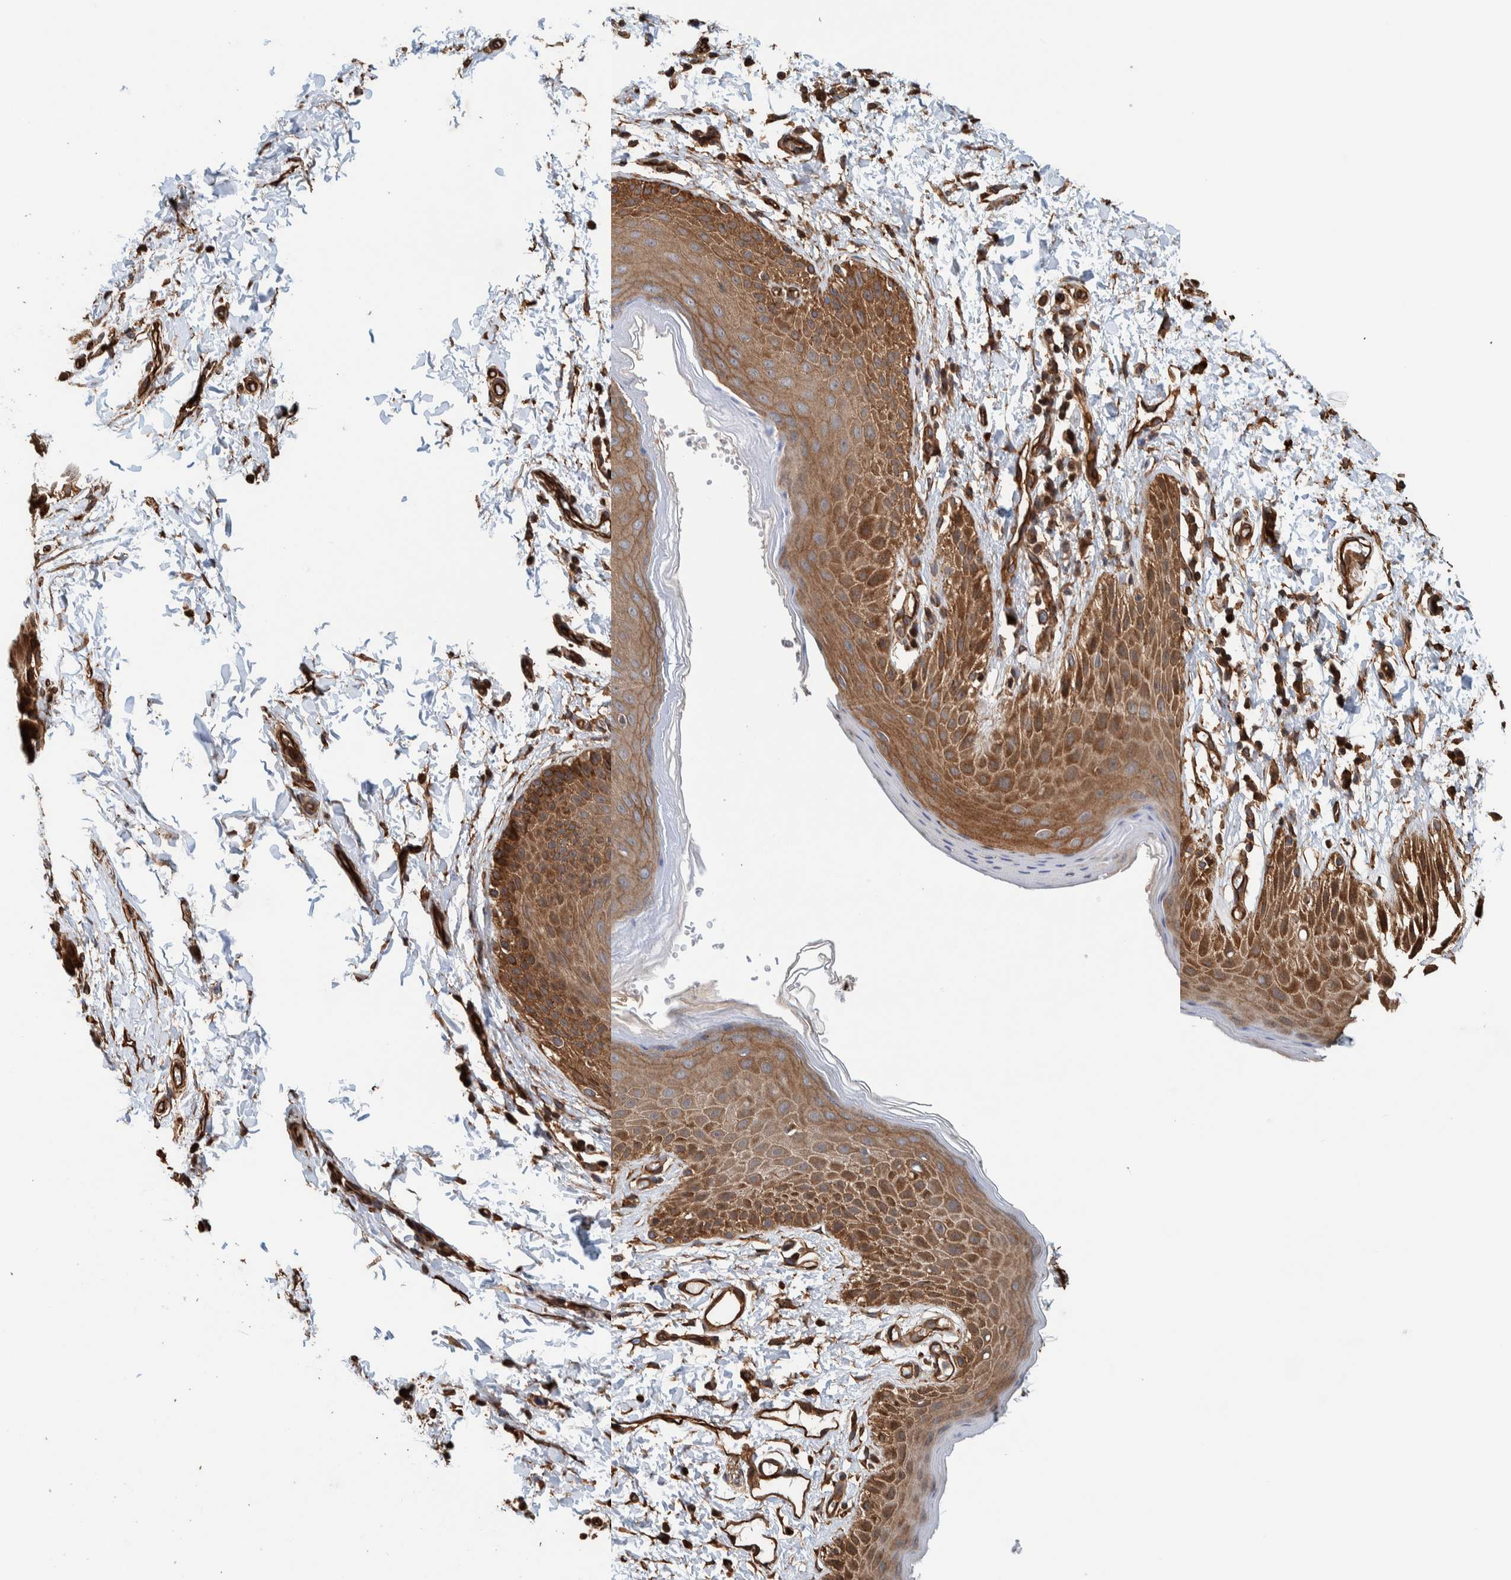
{"staining": {"intensity": "moderate", "quantity": ">75%", "location": "cytoplasmic/membranous"}, "tissue": "skin", "cell_type": "Epidermal cells", "image_type": "normal", "snomed": [{"axis": "morphology", "description": "Normal tissue, NOS"}, {"axis": "topography", "description": "Anal"}, {"axis": "topography", "description": "Peripheral nerve tissue"}], "caption": "Human skin stained for a protein (brown) displays moderate cytoplasmic/membranous positive expression in approximately >75% of epidermal cells.", "gene": "PKD1L1", "patient": {"sex": "male", "age": 44}}